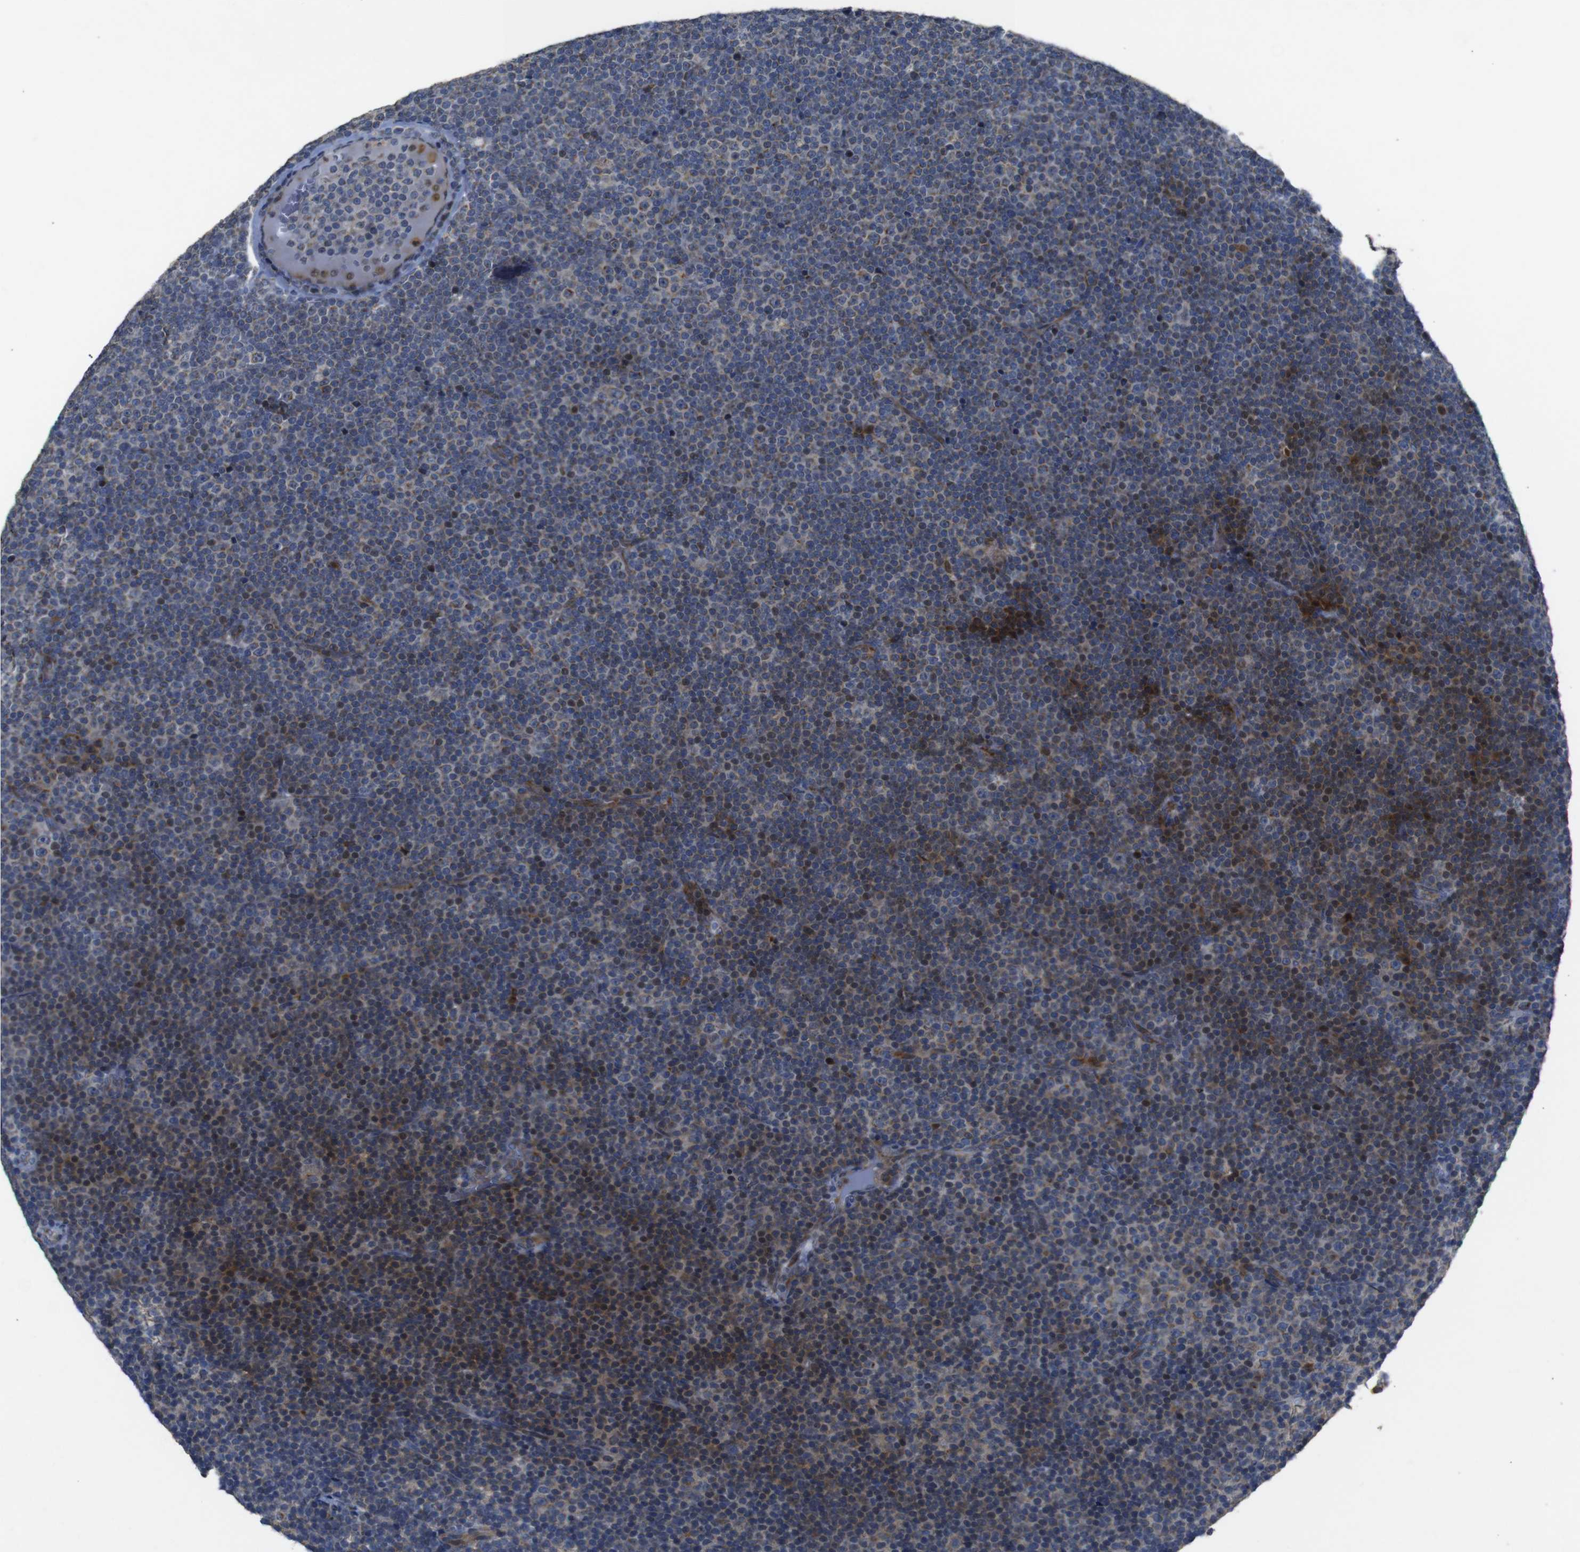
{"staining": {"intensity": "moderate", "quantity": "25%-75%", "location": "cytoplasmic/membranous,nuclear"}, "tissue": "lymphoma", "cell_type": "Tumor cells", "image_type": "cancer", "snomed": [{"axis": "morphology", "description": "Malignant lymphoma, non-Hodgkin's type, Low grade"}, {"axis": "topography", "description": "Lymph node"}], "caption": "Immunohistochemistry staining of low-grade malignant lymphoma, non-Hodgkin's type, which shows medium levels of moderate cytoplasmic/membranous and nuclear positivity in about 25%-75% of tumor cells indicating moderate cytoplasmic/membranous and nuclear protein expression. The staining was performed using DAB (3,3'-diaminobenzidine) (brown) for protein detection and nuclei were counterstained in hematoxylin (blue).", "gene": "CHST10", "patient": {"sex": "female", "age": 67}}